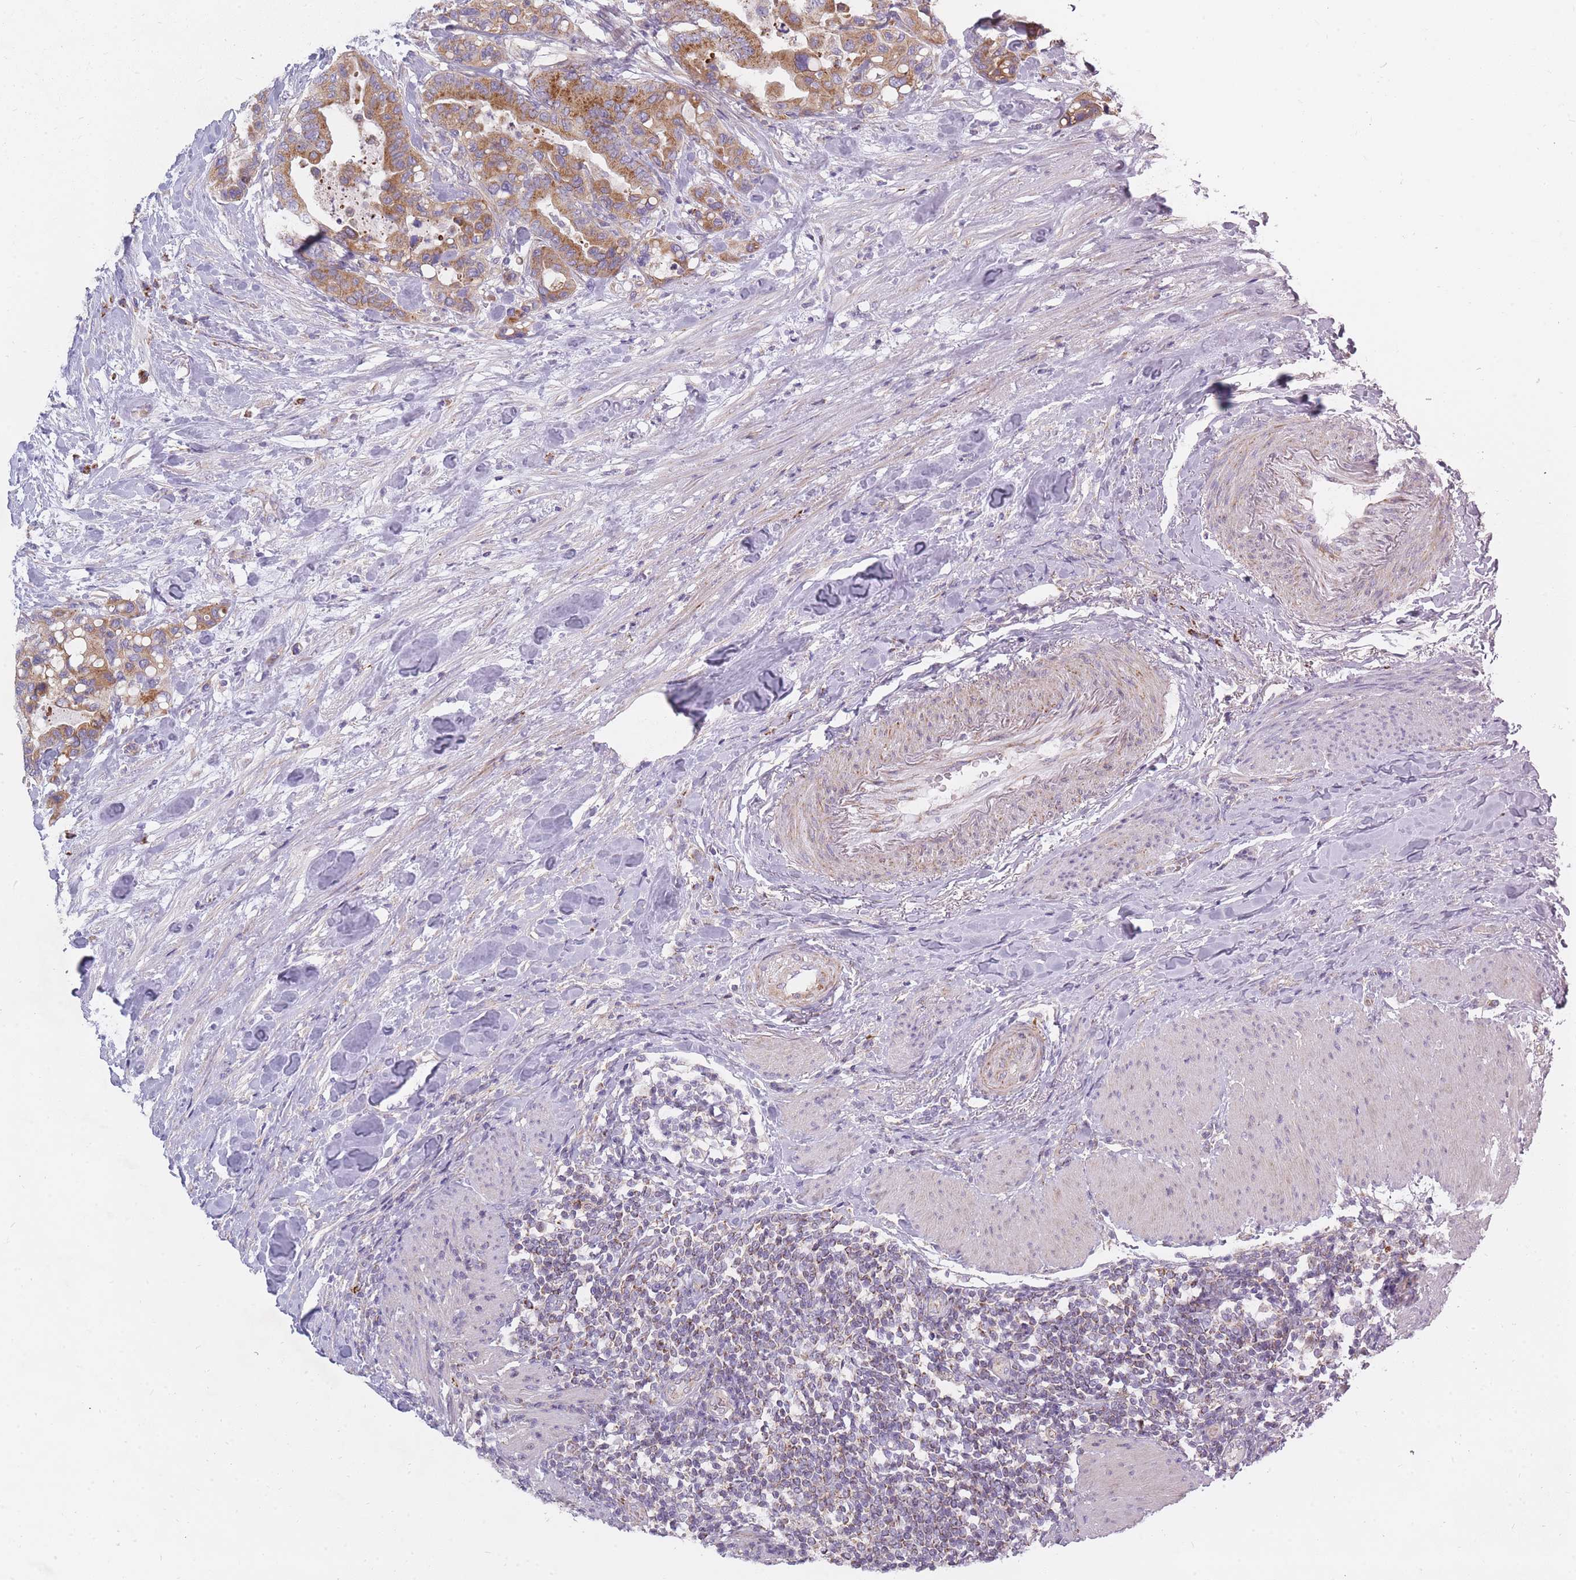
{"staining": {"intensity": "moderate", "quantity": ">75%", "location": "cytoplasmic/membranous"}, "tissue": "colorectal cancer", "cell_type": "Tumor cells", "image_type": "cancer", "snomed": [{"axis": "morphology", "description": "Adenocarcinoma, NOS"}, {"axis": "topography", "description": "Colon"}], "caption": "Immunohistochemical staining of colorectal adenocarcinoma displays medium levels of moderate cytoplasmic/membranous expression in about >75% of tumor cells.", "gene": "ALKBH4", "patient": {"sex": "male", "age": 82}}